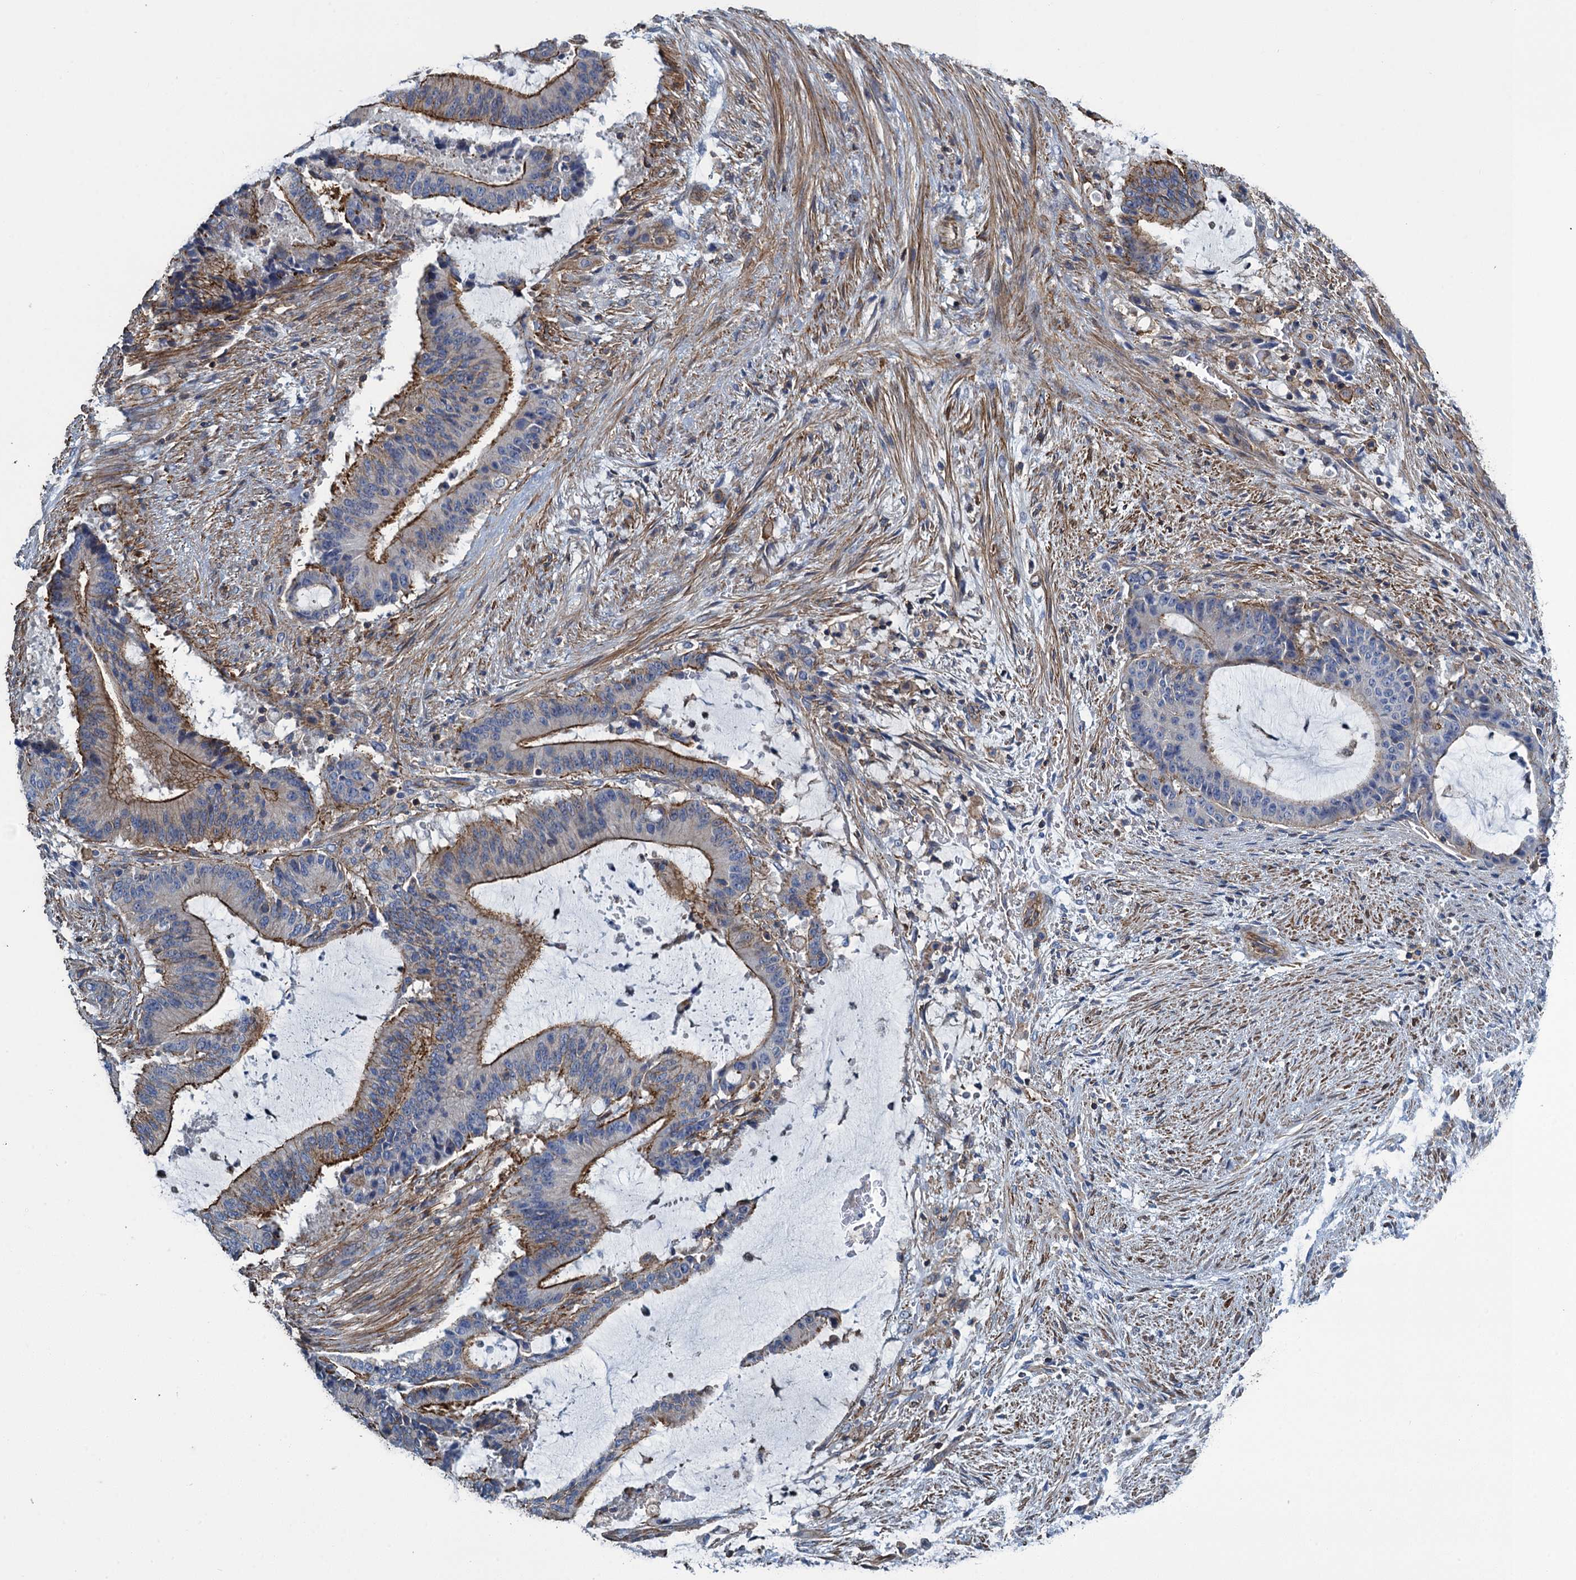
{"staining": {"intensity": "strong", "quantity": "25%-75%", "location": "cytoplasmic/membranous"}, "tissue": "liver cancer", "cell_type": "Tumor cells", "image_type": "cancer", "snomed": [{"axis": "morphology", "description": "Normal tissue, NOS"}, {"axis": "morphology", "description": "Cholangiocarcinoma"}, {"axis": "topography", "description": "Liver"}, {"axis": "topography", "description": "Peripheral nerve tissue"}], "caption": "Immunohistochemistry (IHC) micrograph of neoplastic tissue: human liver cancer stained using immunohistochemistry (IHC) demonstrates high levels of strong protein expression localized specifically in the cytoplasmic/membranous of tumor cells, appearing as a cytoplasmic/membranous brown color.", "gene": "PROSER2", "patient": {"sex": "female", "age": 73}}